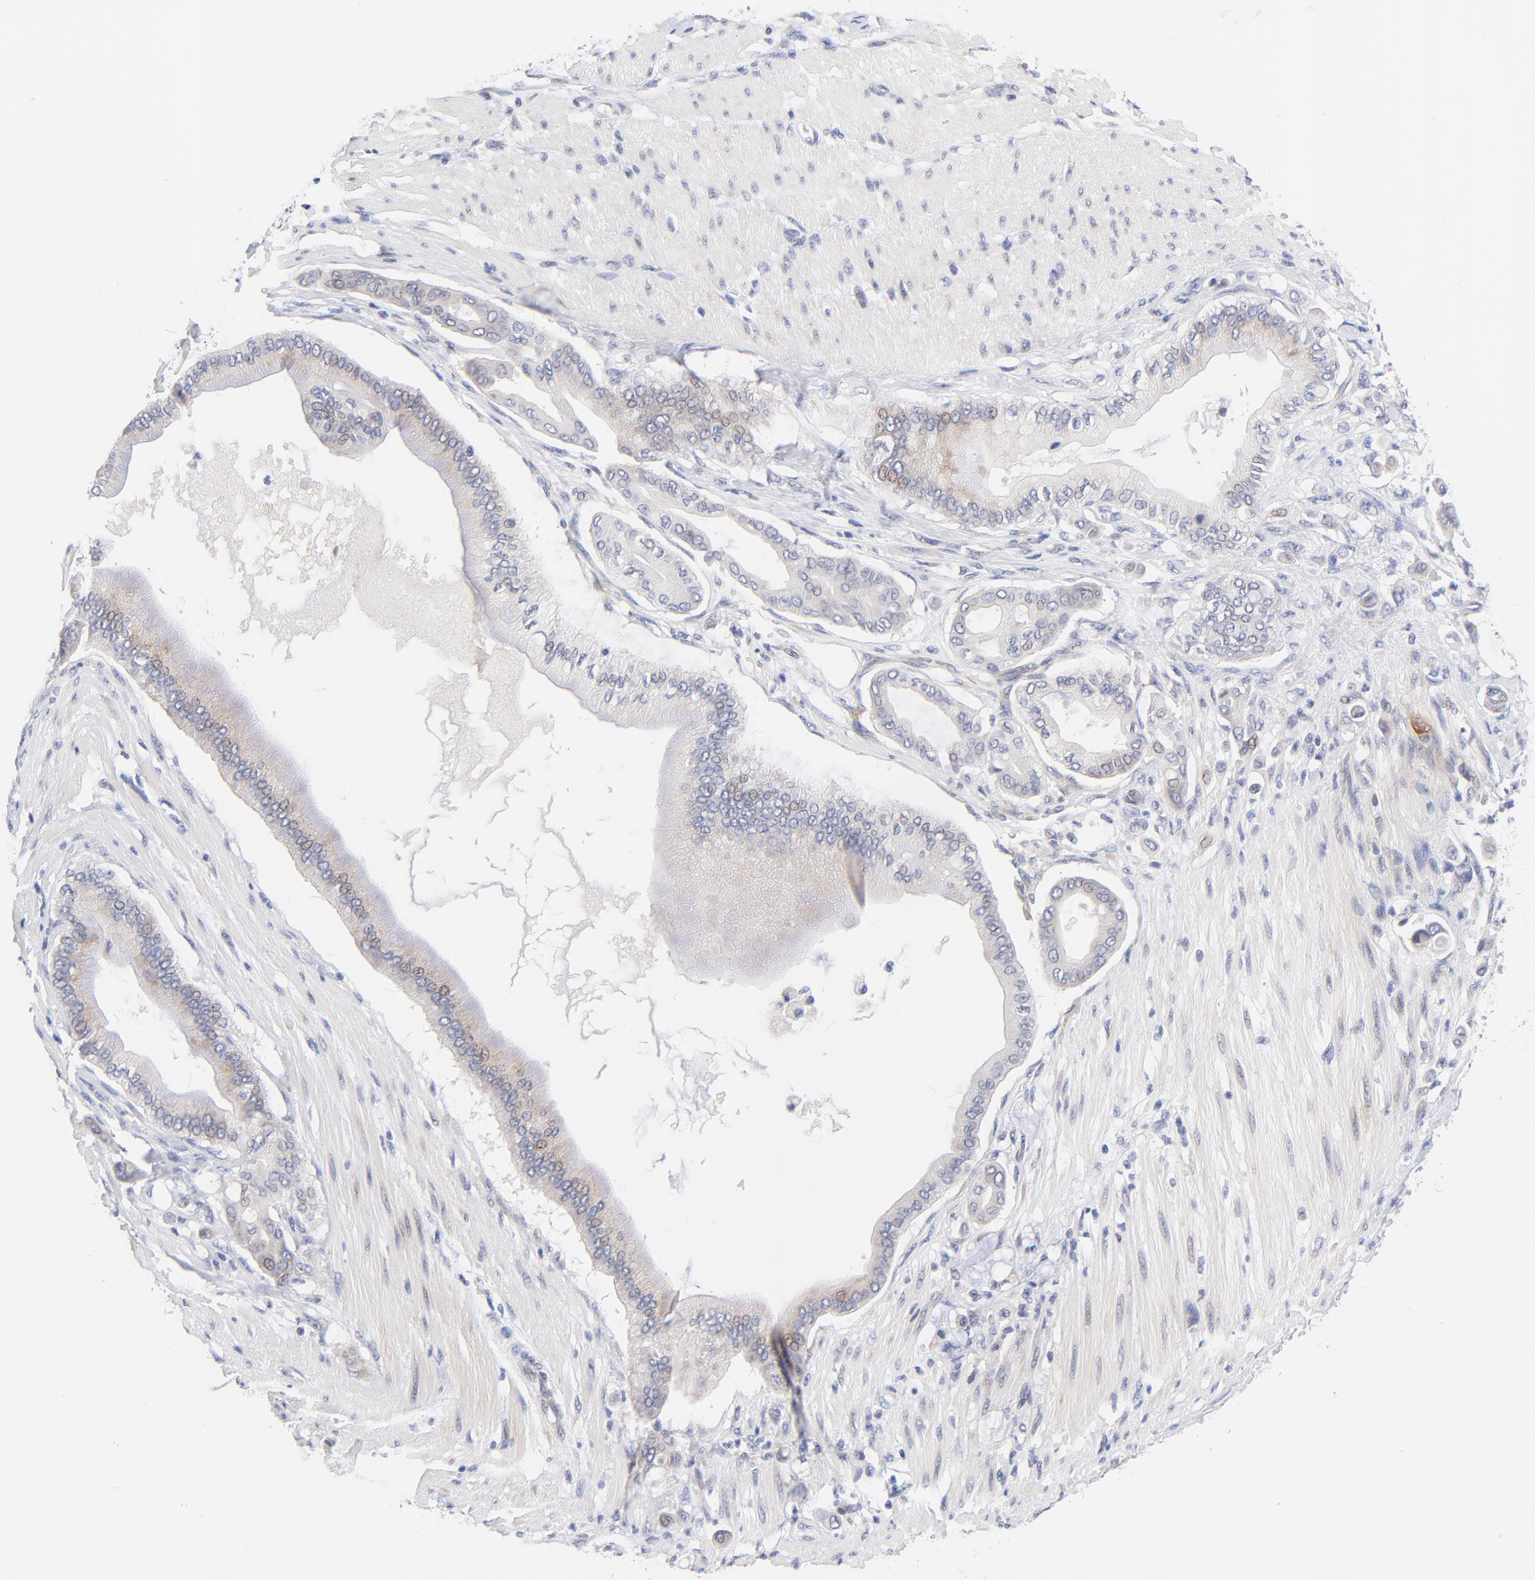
{"staining": {"intensity": "weak", "quantity": "<25%", "location": "cytoplasmic/membranous"}, "tissue": "pancreatic cancer", "cell_type": "Tumor cells", "image_type": "cancer", "snomed": [{"axis": "morphology", "description": "Adenocarcinoma, NOS"}, {"axis": "morphology", "description": "Adenocarcinoma, metastatic, NOS"}, {"axis": "topography", "description": "Lymph node"}, {"axis": "topography", "description": "Pancreas"}, {"axis": "topography", "description": "Duodenum"}], "caption": "An immunohistochemistry image of metastatic adenocarcinoma (pancreatic) is shown. There is no staining in tumor cells of metastatic adenocarcinoma (pancreatic).", "gene": "AFF2", "patient": {"sex": "female", "age": 64}}